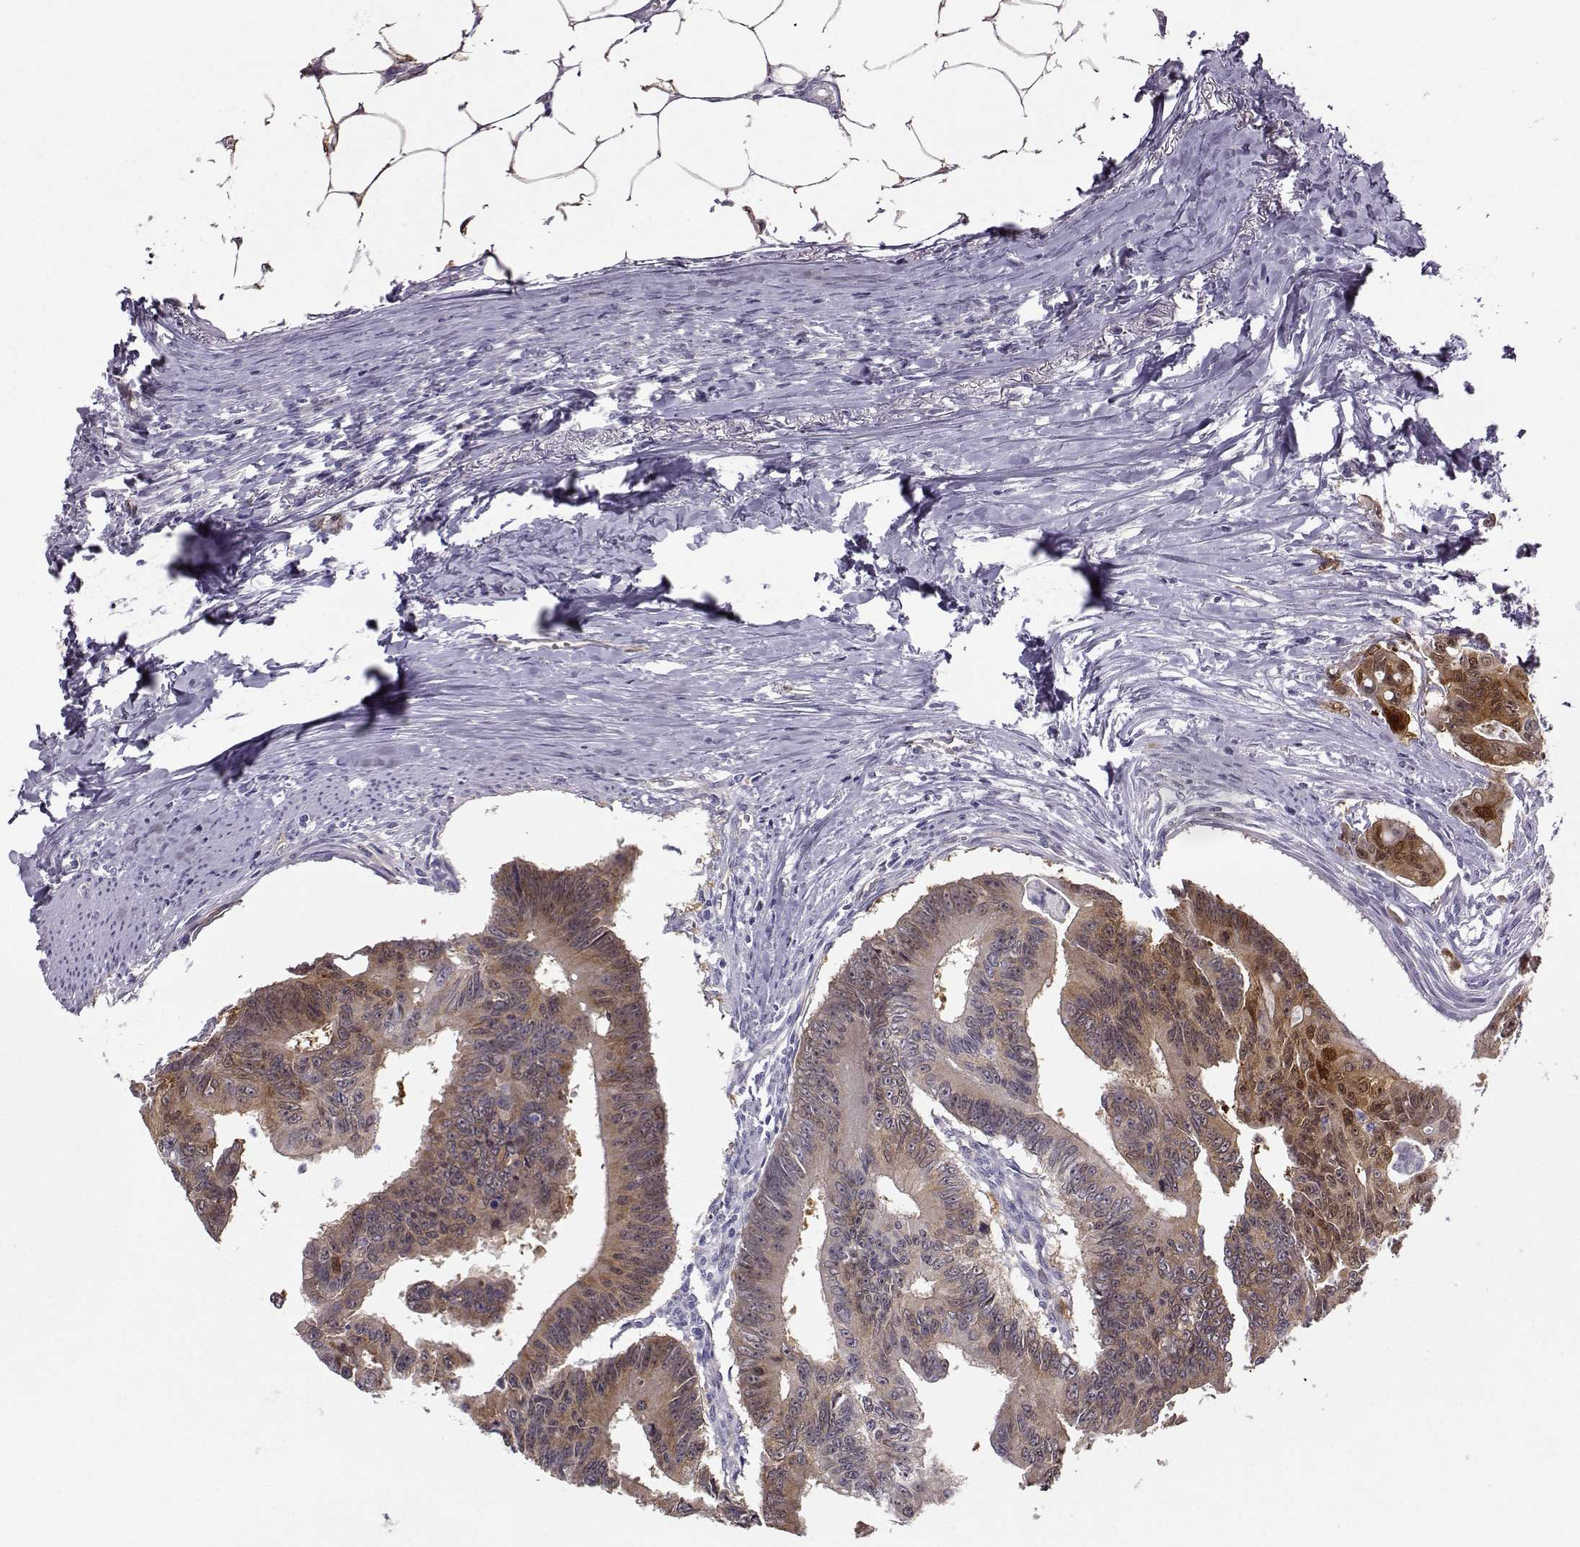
{"staining": {"intensity": "moderate", "quantity": "<25%", "location": "cytoplasmic/membranous"}, "tissue": "colorectal cancer", "cell_type": "Tumor cells", "image_type": "cancer", "snomed": [{"axis": "morphology", "description": "Adenocarcinoma, NOS"}, {"axis": "topography", "description": "Colon"}], "caption": "Immunohistochemistry (IHC) image of colorectal cancer (adenocarcinoma) stained for a protein (brown), which reveals low levels of moderate cytoplasmic/membranous positivity in approximately <25% of tumor cells.", "gene": "NQO1", "patient": {"sex": "male", "age": 70}}